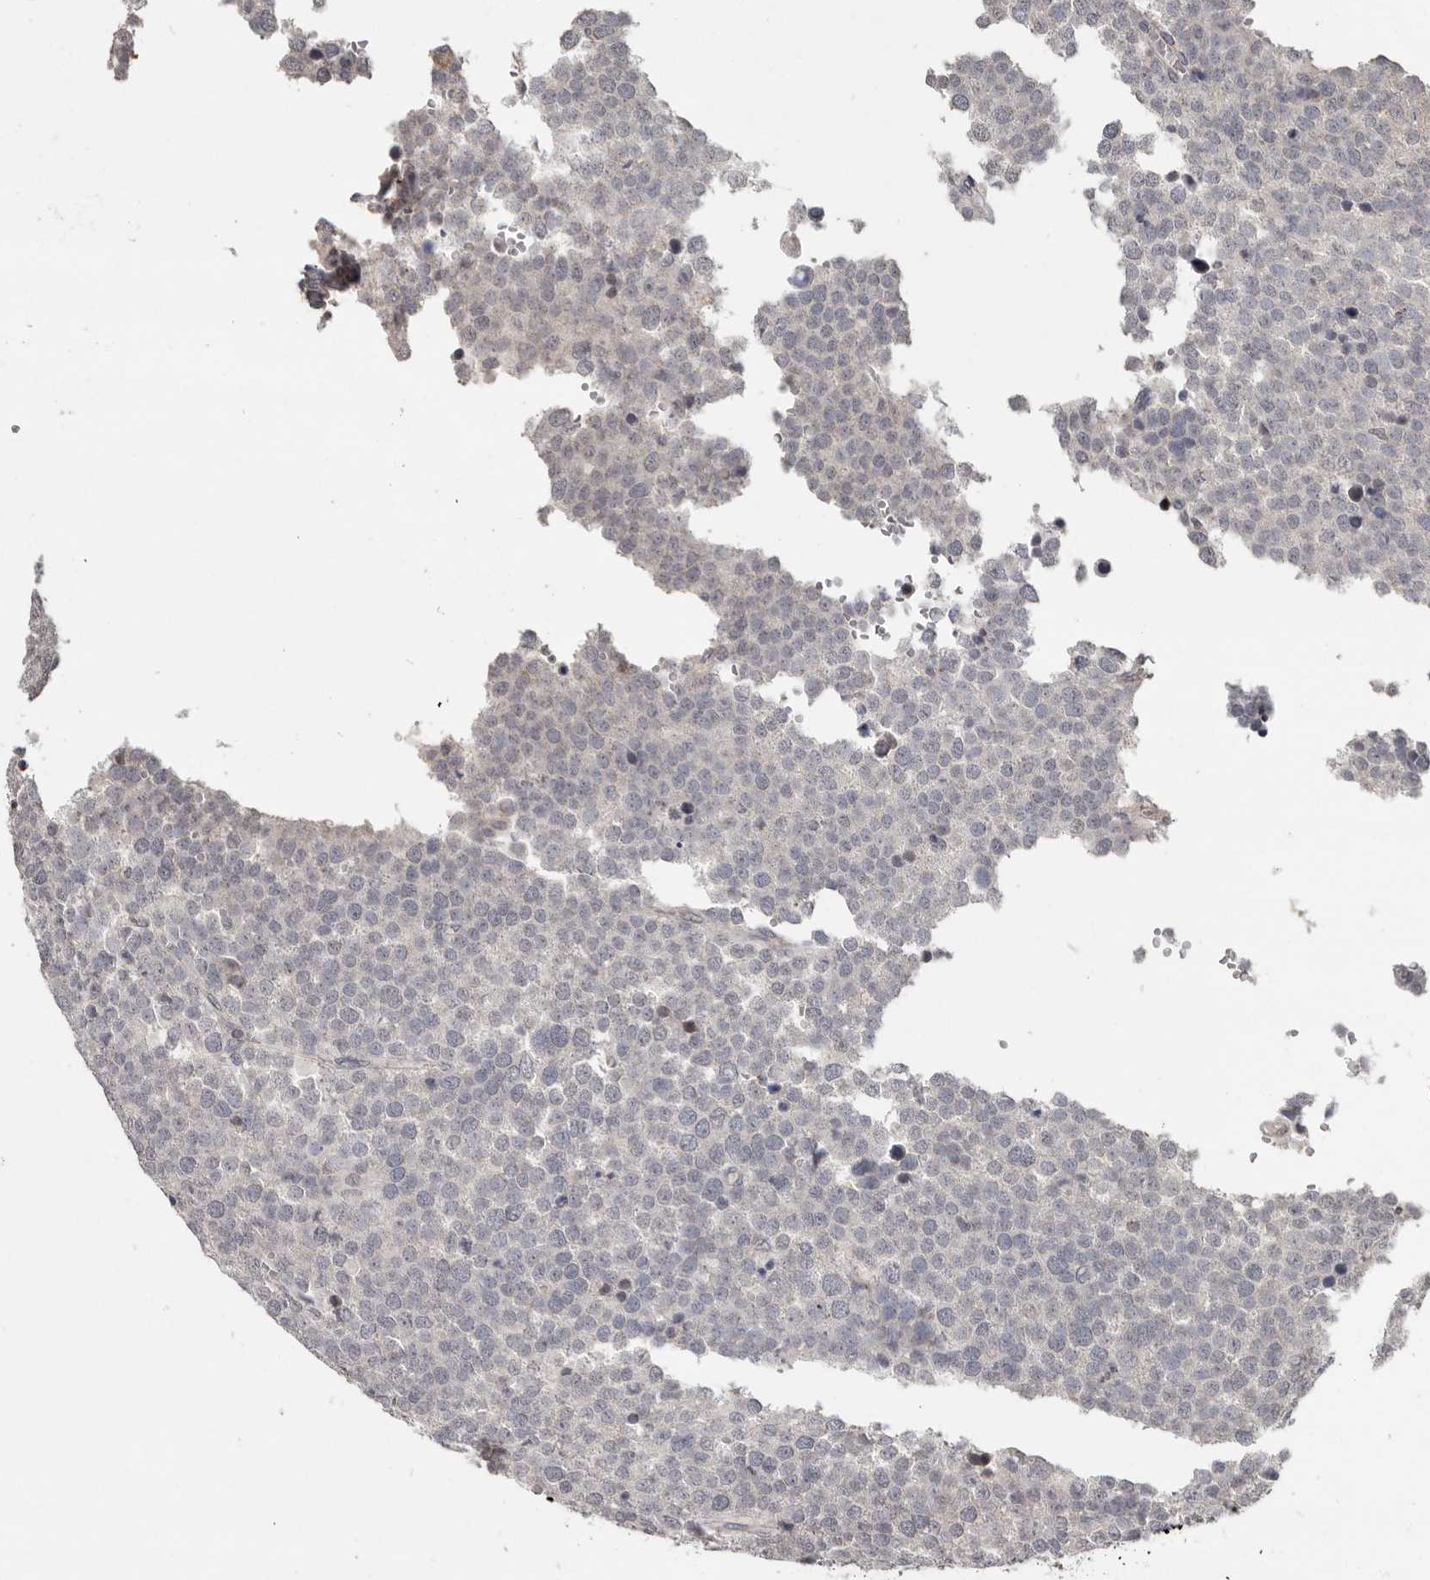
{"staining": {"intensity": "negative", "quantity": "none", "location": "none"}, "tissue": "testis cancer", "cell_type": "Tumor cells", "image_type": "cancer", "snomed": [{"axis": "morphology", "description": "Seminoma, NOS"}, {"axis": "topography", "description": "Testis"}], "caption": "There is no significant staining in tumor cells of testis cancer (seminoma).", "gene": "LINGO2", "patient": {"sex": "male", "age": 71}}